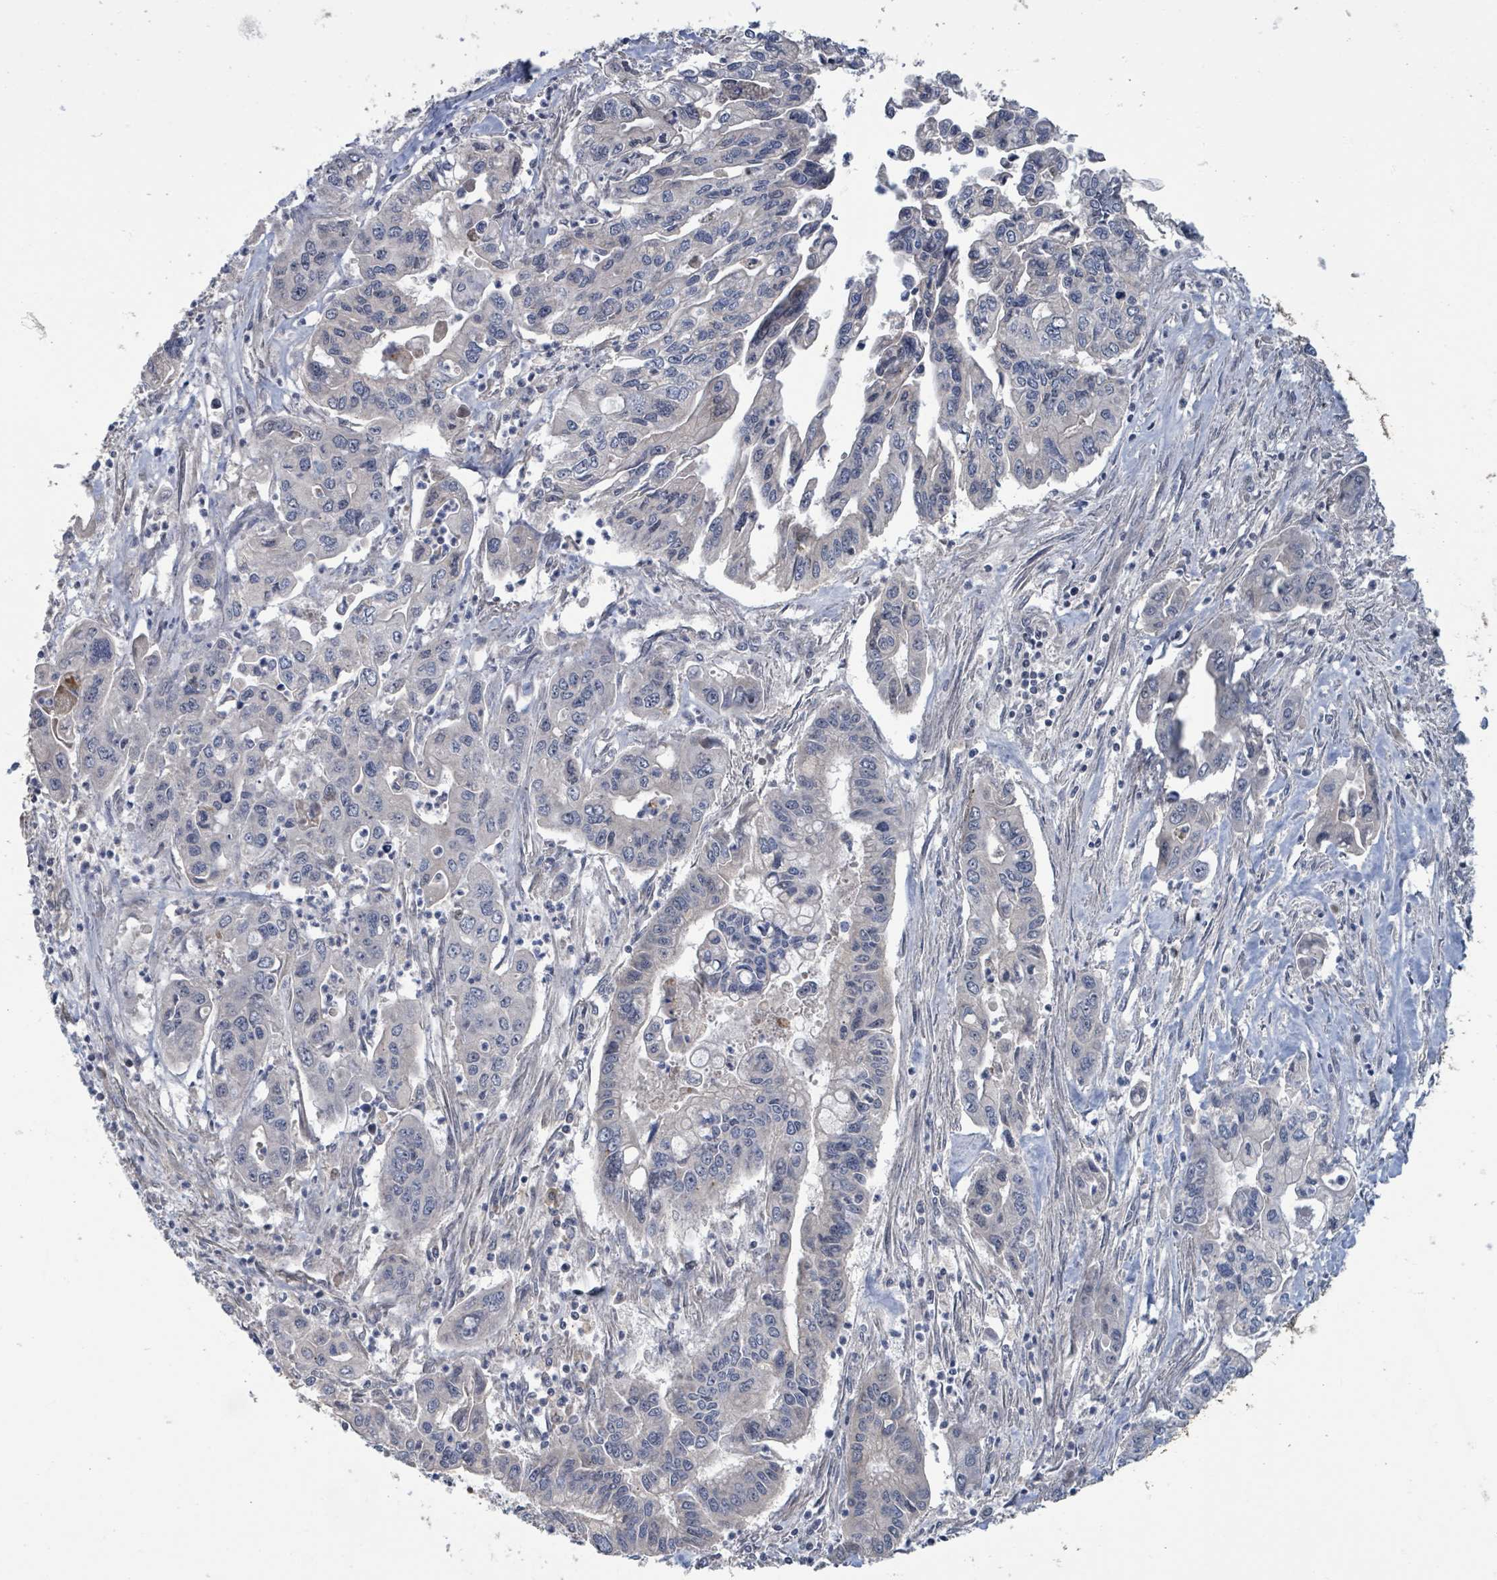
{"staining": {"intensity": "negative", "quantity": "none", "location": "none"}, "tissue": "pancreatic cancer", "cell_type": "Tumor cells", "image_type": "cancer", "snomed": [{"axis": "morphology", "description": "Adenocarcinoma, NOS"}, {"axis": "topography", "description": "Pancreas"}], "caption": "IHC of pancreatic cancer (adenocarcinoma) shows no expression in tumor cells.", "gene": "ZBTB14", "patient": {"sex": "male", "age": 62}}